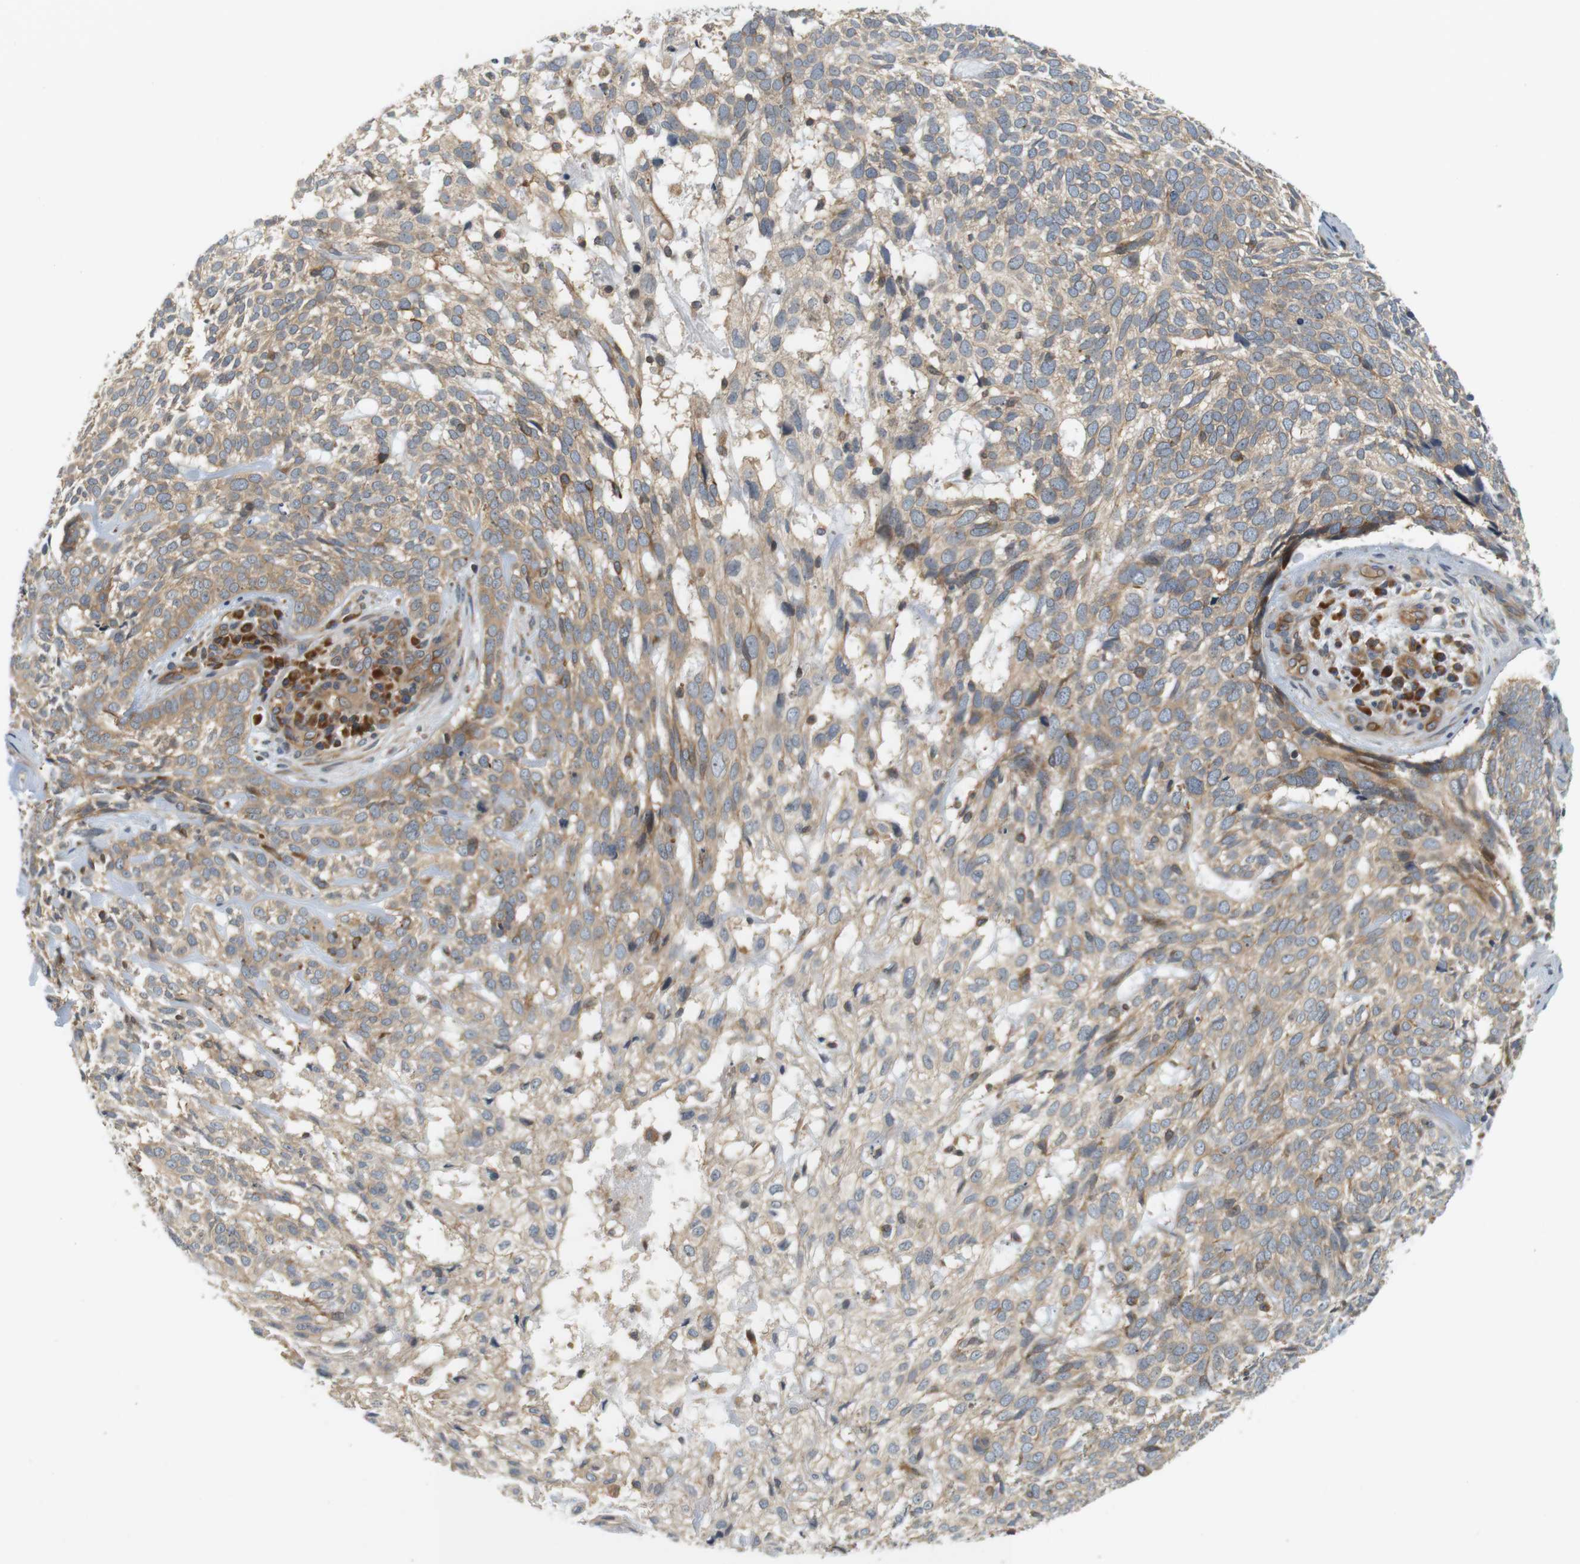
{"staining": {"intensity": "weak", "quantity": ">75%", "location": "cytoplasmic/membranous"}, "tissue": "skin cancer", "cell_type": "Tumor cells", "image_type": "cancer", "snomed": [{"axis": "morphology", "description": "Basal cell carcinoma"}, {"axis": "topography", "description": "Skin"}], "caption": "Protein expression by IHC reveals weak cytoplasmic/membranous positivity in approximately >75% of tumor cells in basal cell carcinoma (skin).", "gene": "SH3GLB1", "patient": {"sex": "male", "age": 72}}